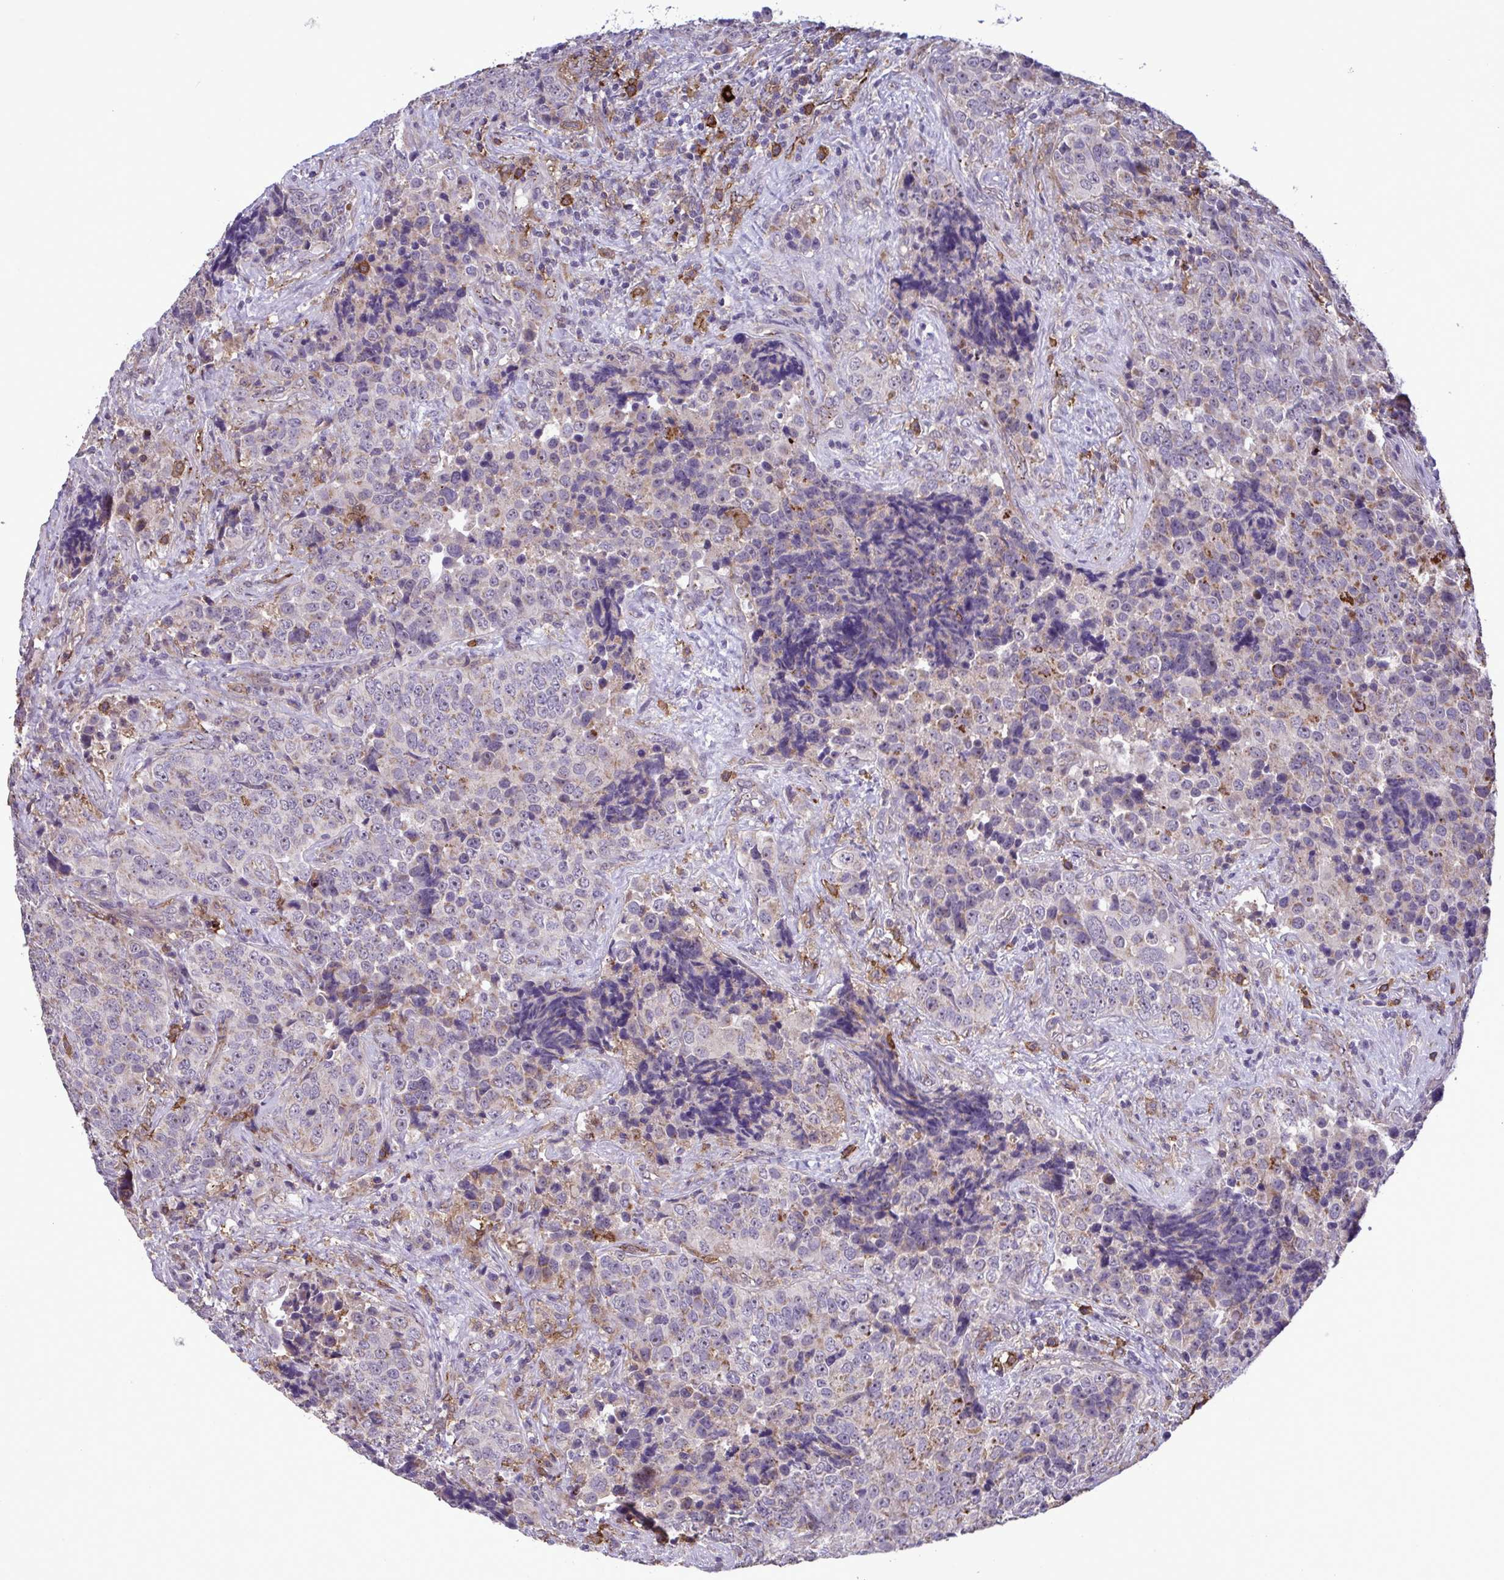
{"staining": {"intensity": "moderate", "quantity": "25%-75%", "location": "cytoplasmic/membranous,nuclear"}, "tissue": "urothelial cancer", "cell_type": "Tumor cells", "image_type": "cancer", "snomed": [{"axis": "morphology", "description": "Urothelial carcinoma, NOS"}, {"axis": "topography", "description": "Urinary bladder"}], "caption": "DAB immunohistochemical staining of human transitional cell carcinoma exhibits moderate cytoplasmic/membranous and nuclear protein expression in approximately 25%-75% of tumor cells.", "gene": "CD101", "patient": {"sex": "male", "age": 52}}